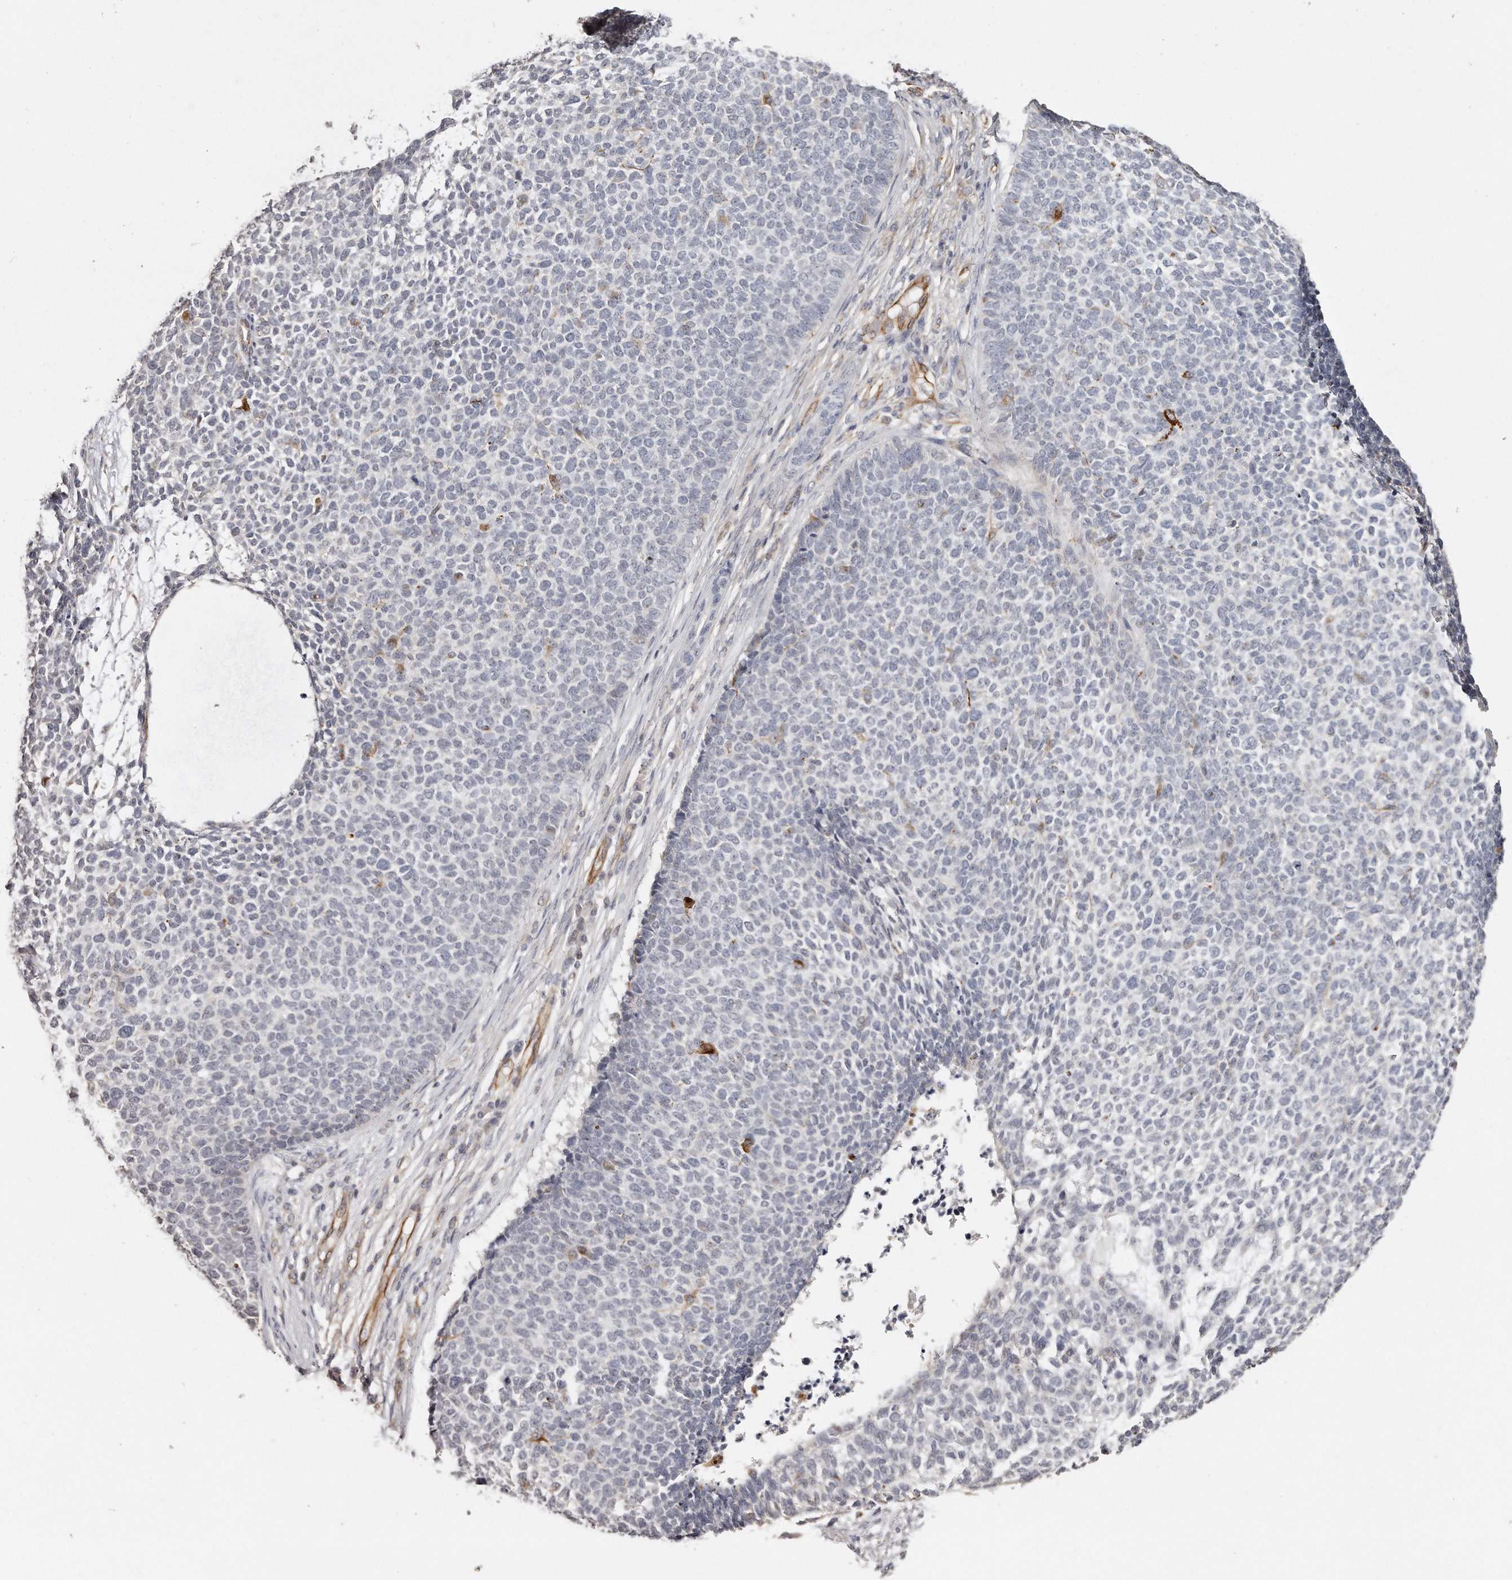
{"staining": {"intensity": "negative", "quantity": "none", "location": "none"}, "tissue": "skin cancer", "cell_type": "Tumor cells", "image_type": "cancer", "snomed": [{"axis": "morphology", "description": "Basal cell carcinoma"}, {"axis": "topography", "description": "Skin"}], "caption": "Skin cancer was stained to show a protein in brown. There is no significant positivity in tumor cells.", "gene": "ZYG11A", "patient": {"sex": "female", "age": 84}}